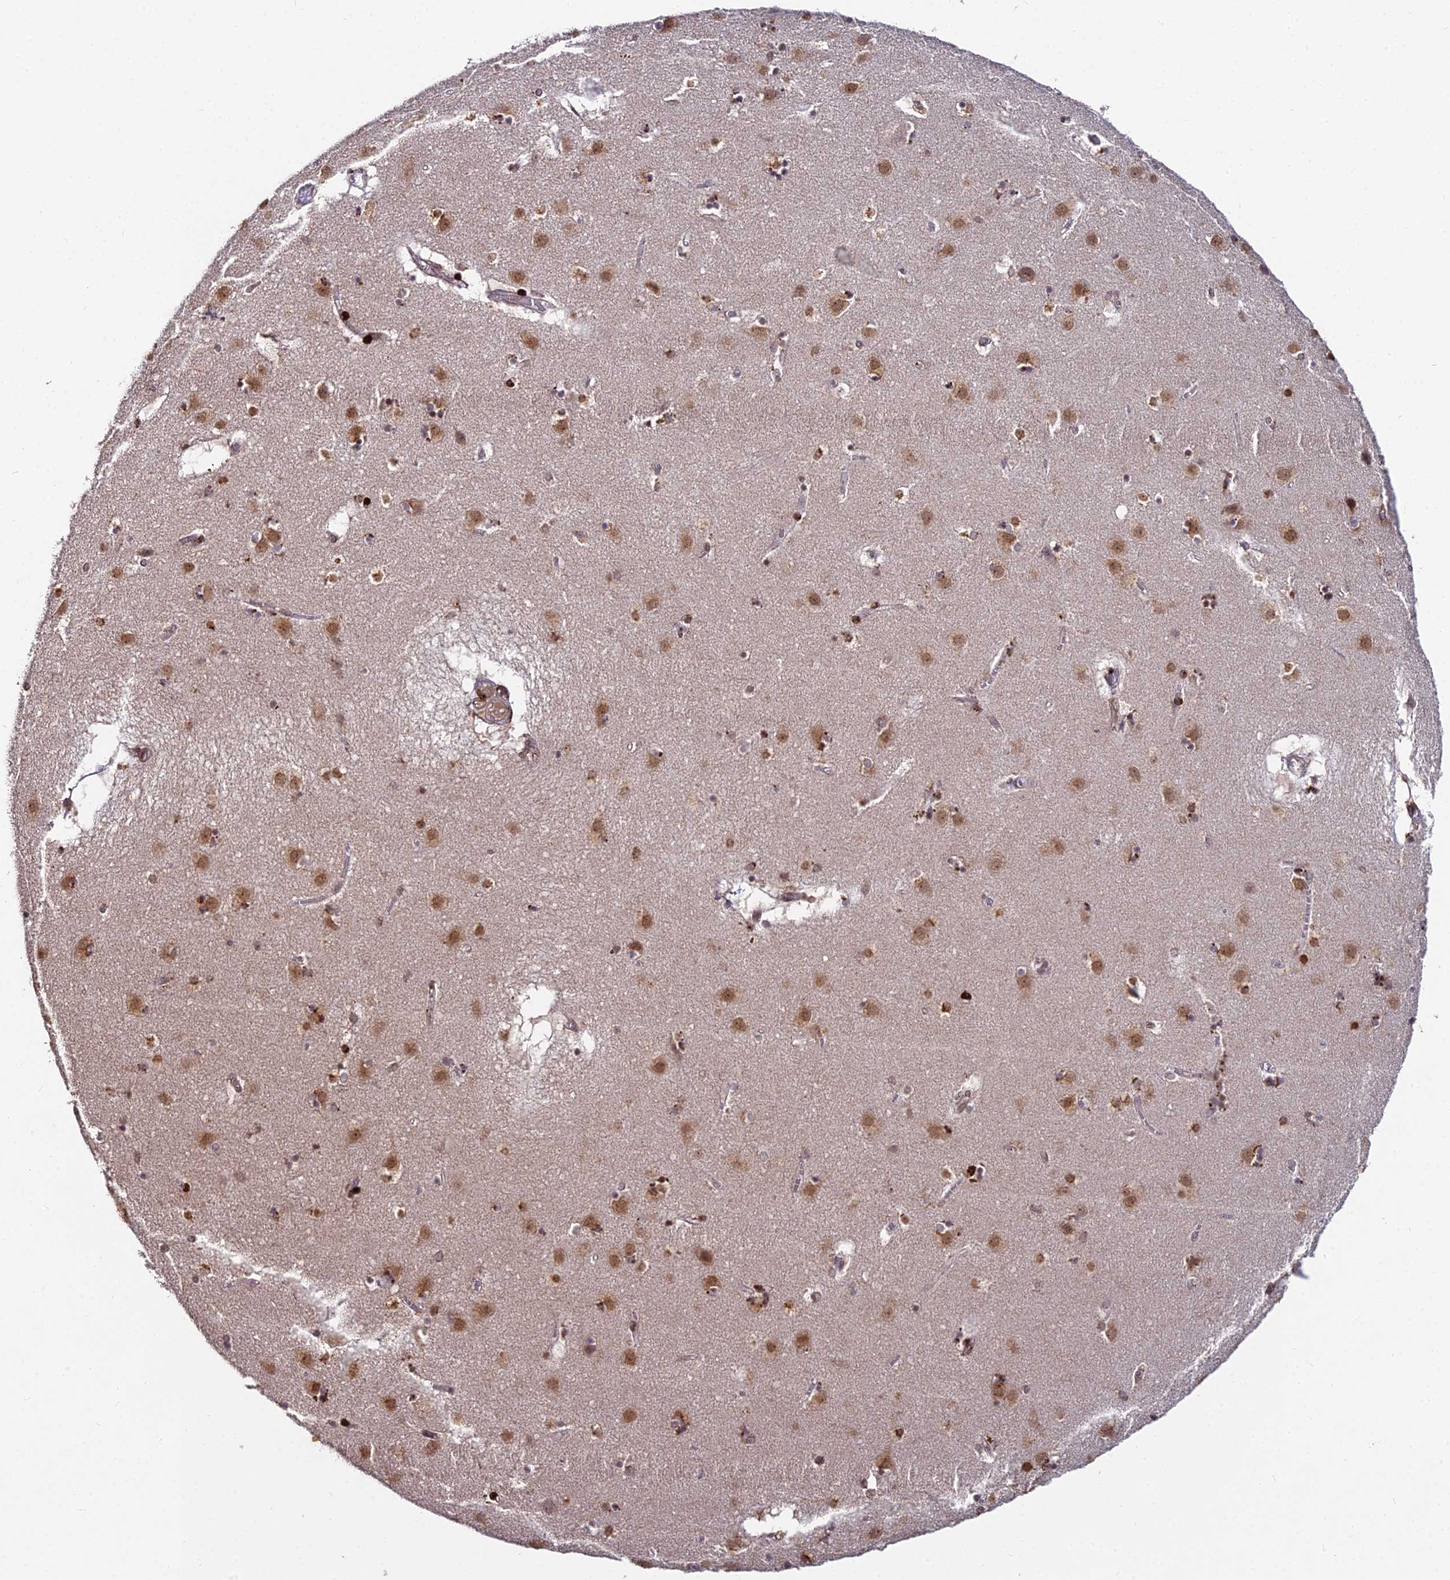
{"staining": {"intensity": "moderate", "quantity": "<25%", "location": "cytoplasmic/membranous,nuclear"}, "tissue": "caudate", "cell_type": "Glial cells", "image_type": "normal", "snomed": [{"axis": "morphology", "description": "Normal tissue, NOS"}, {"axis": "topography", "description": "Lateral ventricle wall"}], "caption": "DAB immunohistochemical staining of benign human caudate demonstrates moderate cytoplasmic/membranous,nuclear protein staining in approximately <25% of glial cells. The staining is performed using DAB brown chromogen to label protein expression. The nuclei are counter-stained blue using hematoxylin.", "gene": "RBMS2", "patient": {"sex": "male", "age": 70}}